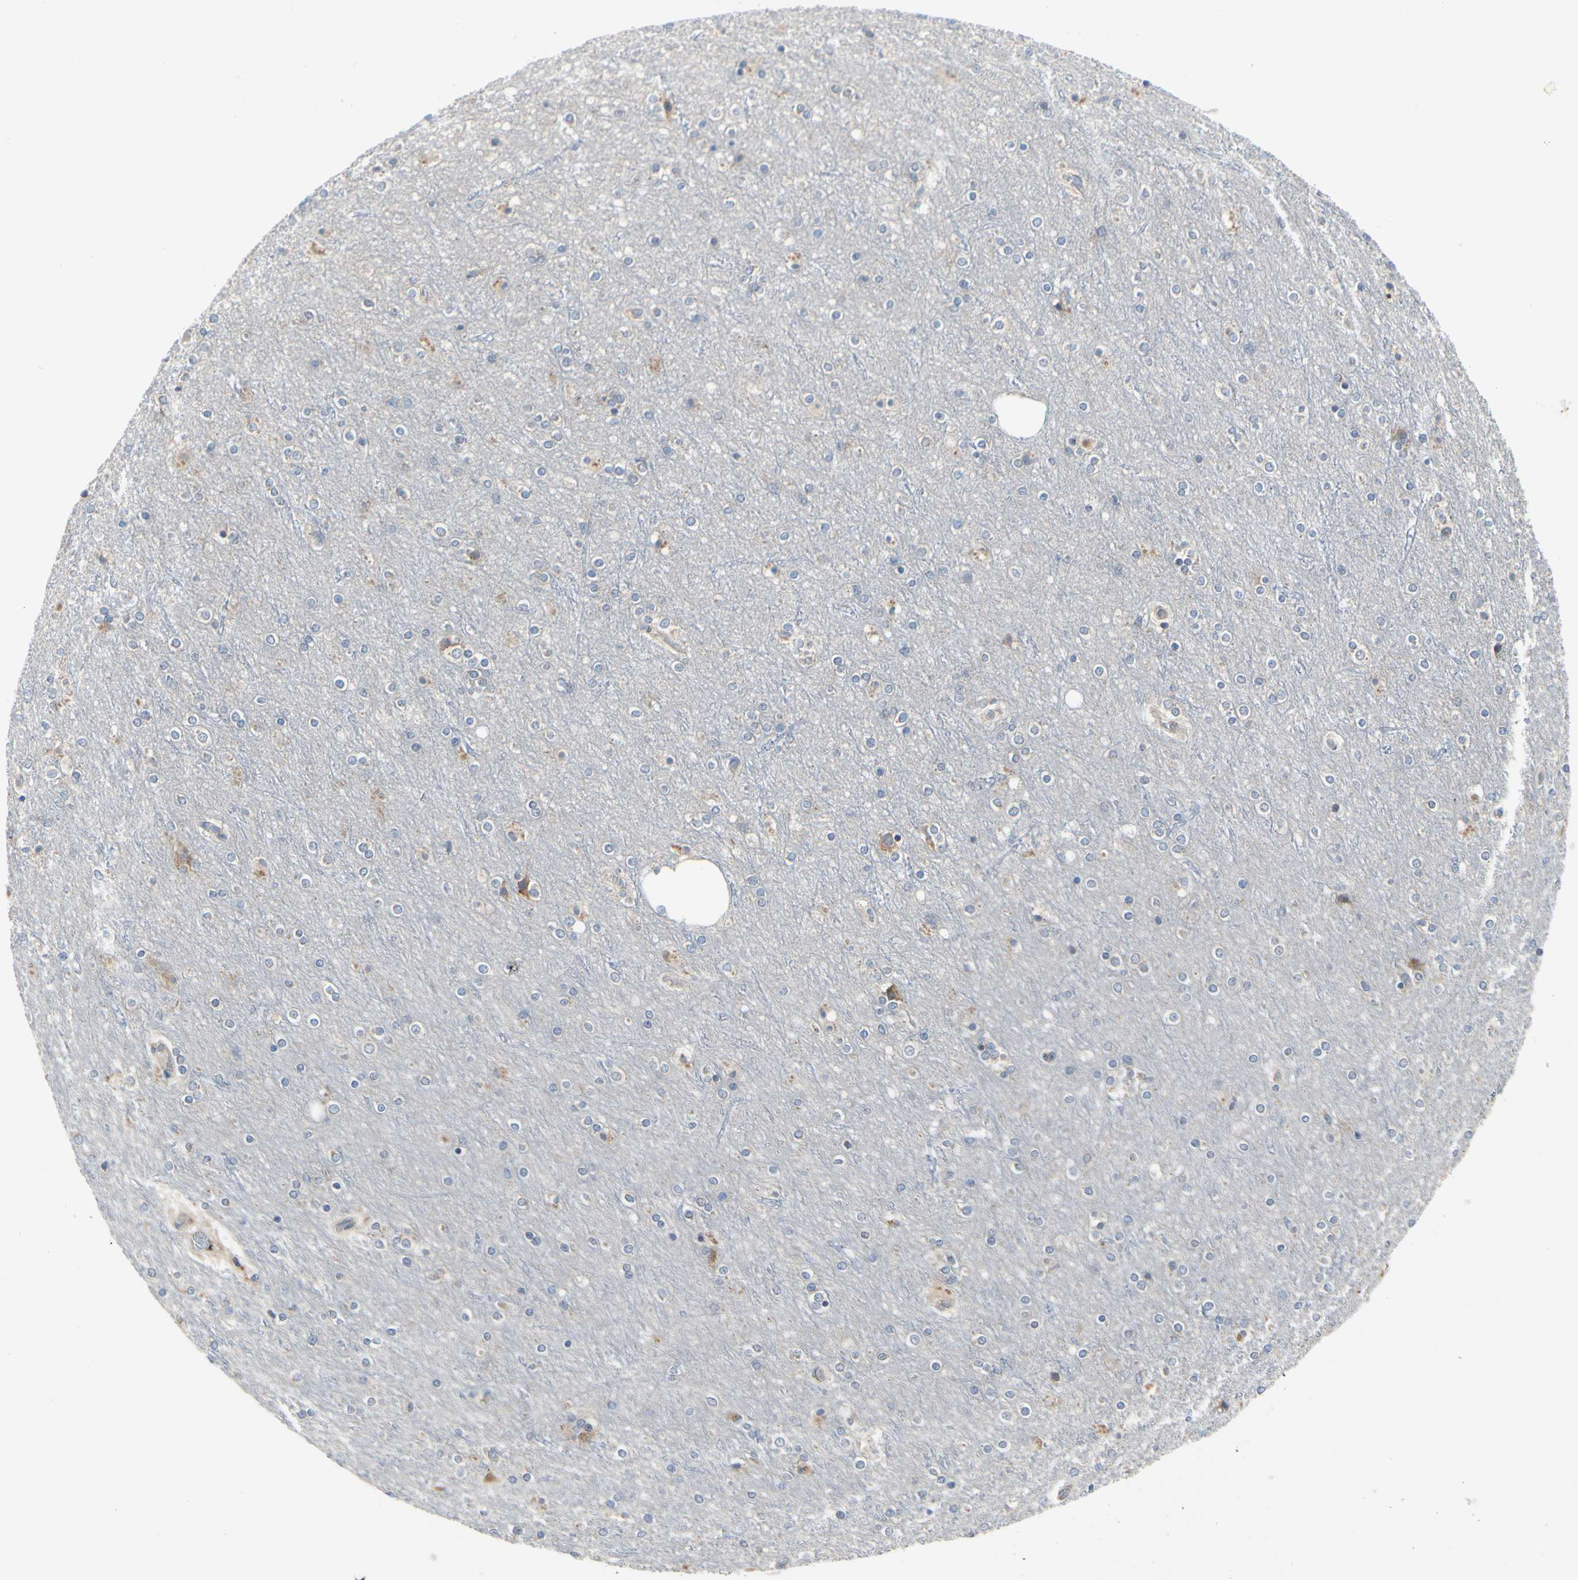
{"staining": {"intensity": "negative", "quantity": "none", "location": "none"}, "tissue": "cerebral cortex", "cell_type": "Endothelial cells", "image_type": "normal", "snomed": [{"axis": "morphology", "description": "Normal tissue, NOS"}, {"axis": "topography", "description": "Cerebral cortex"}], "caption": "The photomicrograph displays no significant staining in endothelial cells of cerebral cortex. The staining is performed using DAB brown chromogen with nuclei counter-stained in using hematoxylin.", "gene": "MMEL1", "patient": {"sex": "female", "age": 54}}